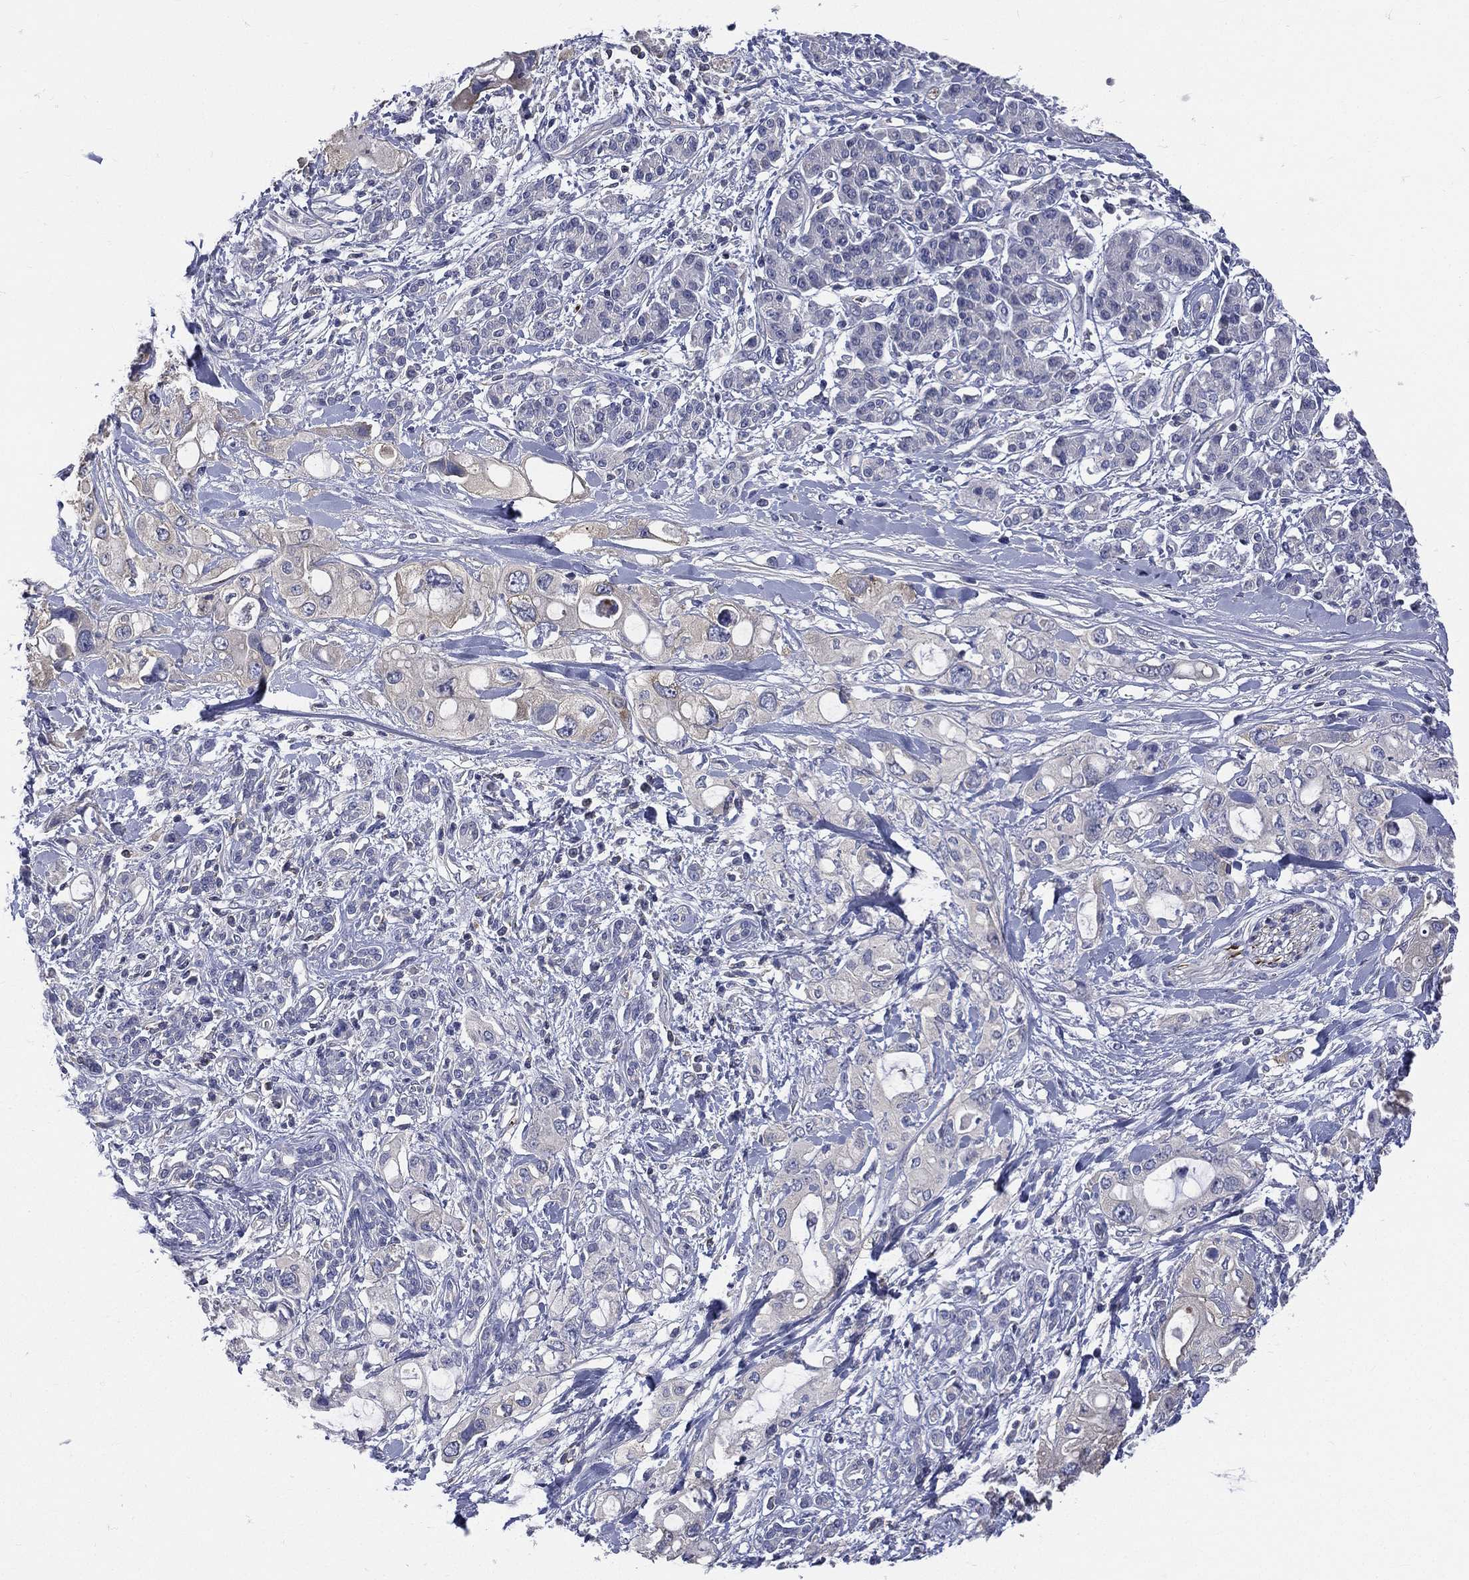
{"staining": {"intensity": "negative", "quantity": "none", "location": "none"}, "tissue": "pancreatic cancer", "cell_type": "Tumor cells", "image_type": "cancer", "snomed": [{"axis": "morphology", "description": "Adenocarcinoma, NOS"}, {"axis": "topography", "description": "Pancreas"}], "caption": "The histopathology image shows no significant staining in tumor cells of pancreatic cancer.", "gene": "ETNPPL", "patient": {"sex": "female", "age": 56}}